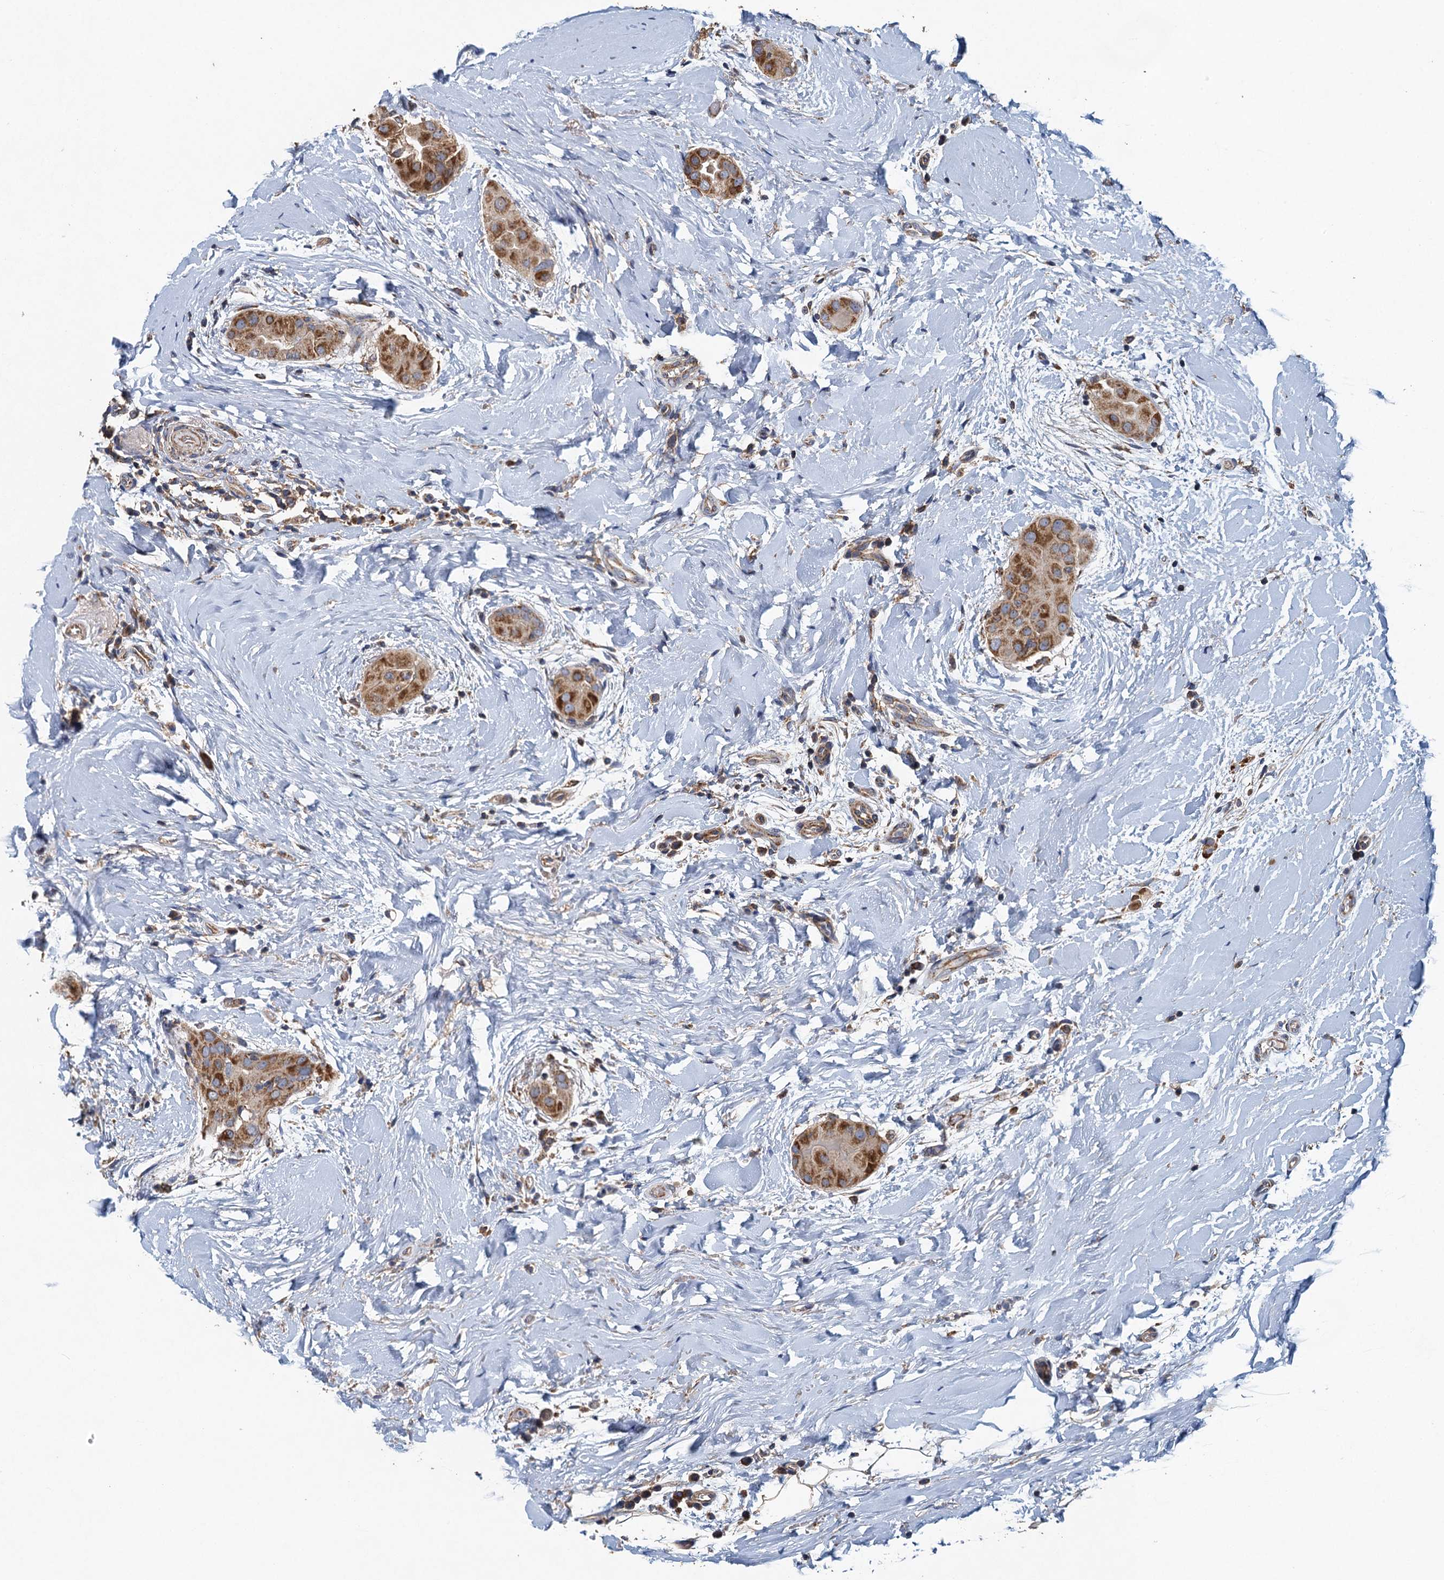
{"staining": {"intensity": "moderate", "quantity": ">75%", "location": "cytoplasmic/membranous"}, "tissue": "thyroid cancer", "cell_type": "Tumor cells", "image_type": "cancer", "snomed": [{"axis": "morphology", "description": "Papillary adenocarcinoma, NOS"}, {"axis": "topography", "description": "Thyroid gland"}], "caption": "An image of thyroid cancer (papillary adenocarcinoma) stained for a protein shows moderate cytoplasmic/membranous brown staining in tumor cells.", "gene": "BCS1L", "patient": {"sex": "male", "age": 33}}